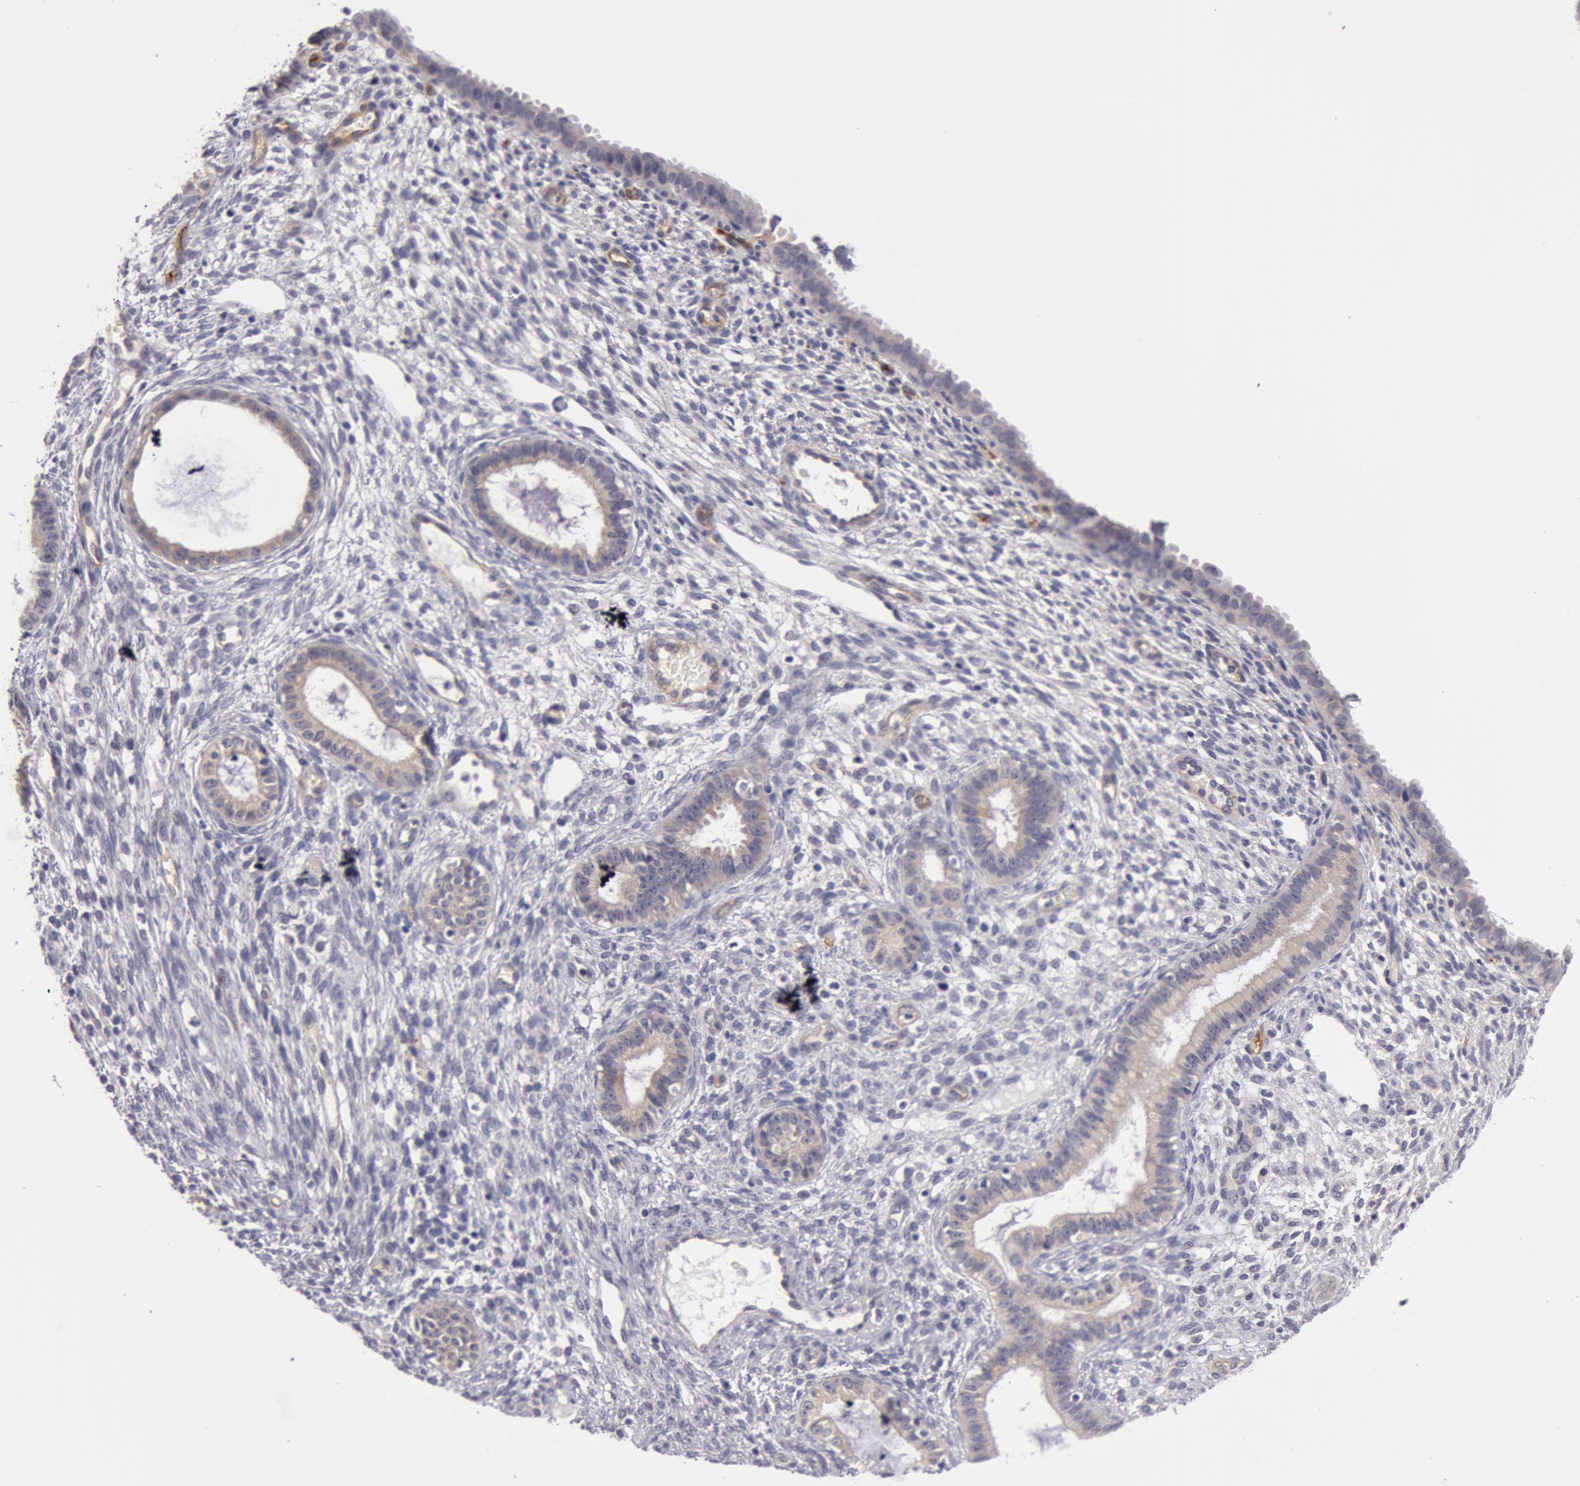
{"staining": {"intensity": "negative", "quantity": "none", "location": "none"}, "tissue": "endometrium", "cell_type": "Cells in endometrial stroma", "image_type": "normal", "snomed": [{"axis": "morphology", "description": "Normal tissue, NOS"}, {"axis": "topography", "description": "Endometrium"}], "caption": "Endometrium stained for a protein using immunohistochemistry shows no expression cells in endometrial stroma.", "gene": "IL23A", "patient": {"sex": "female", "age": 72}}